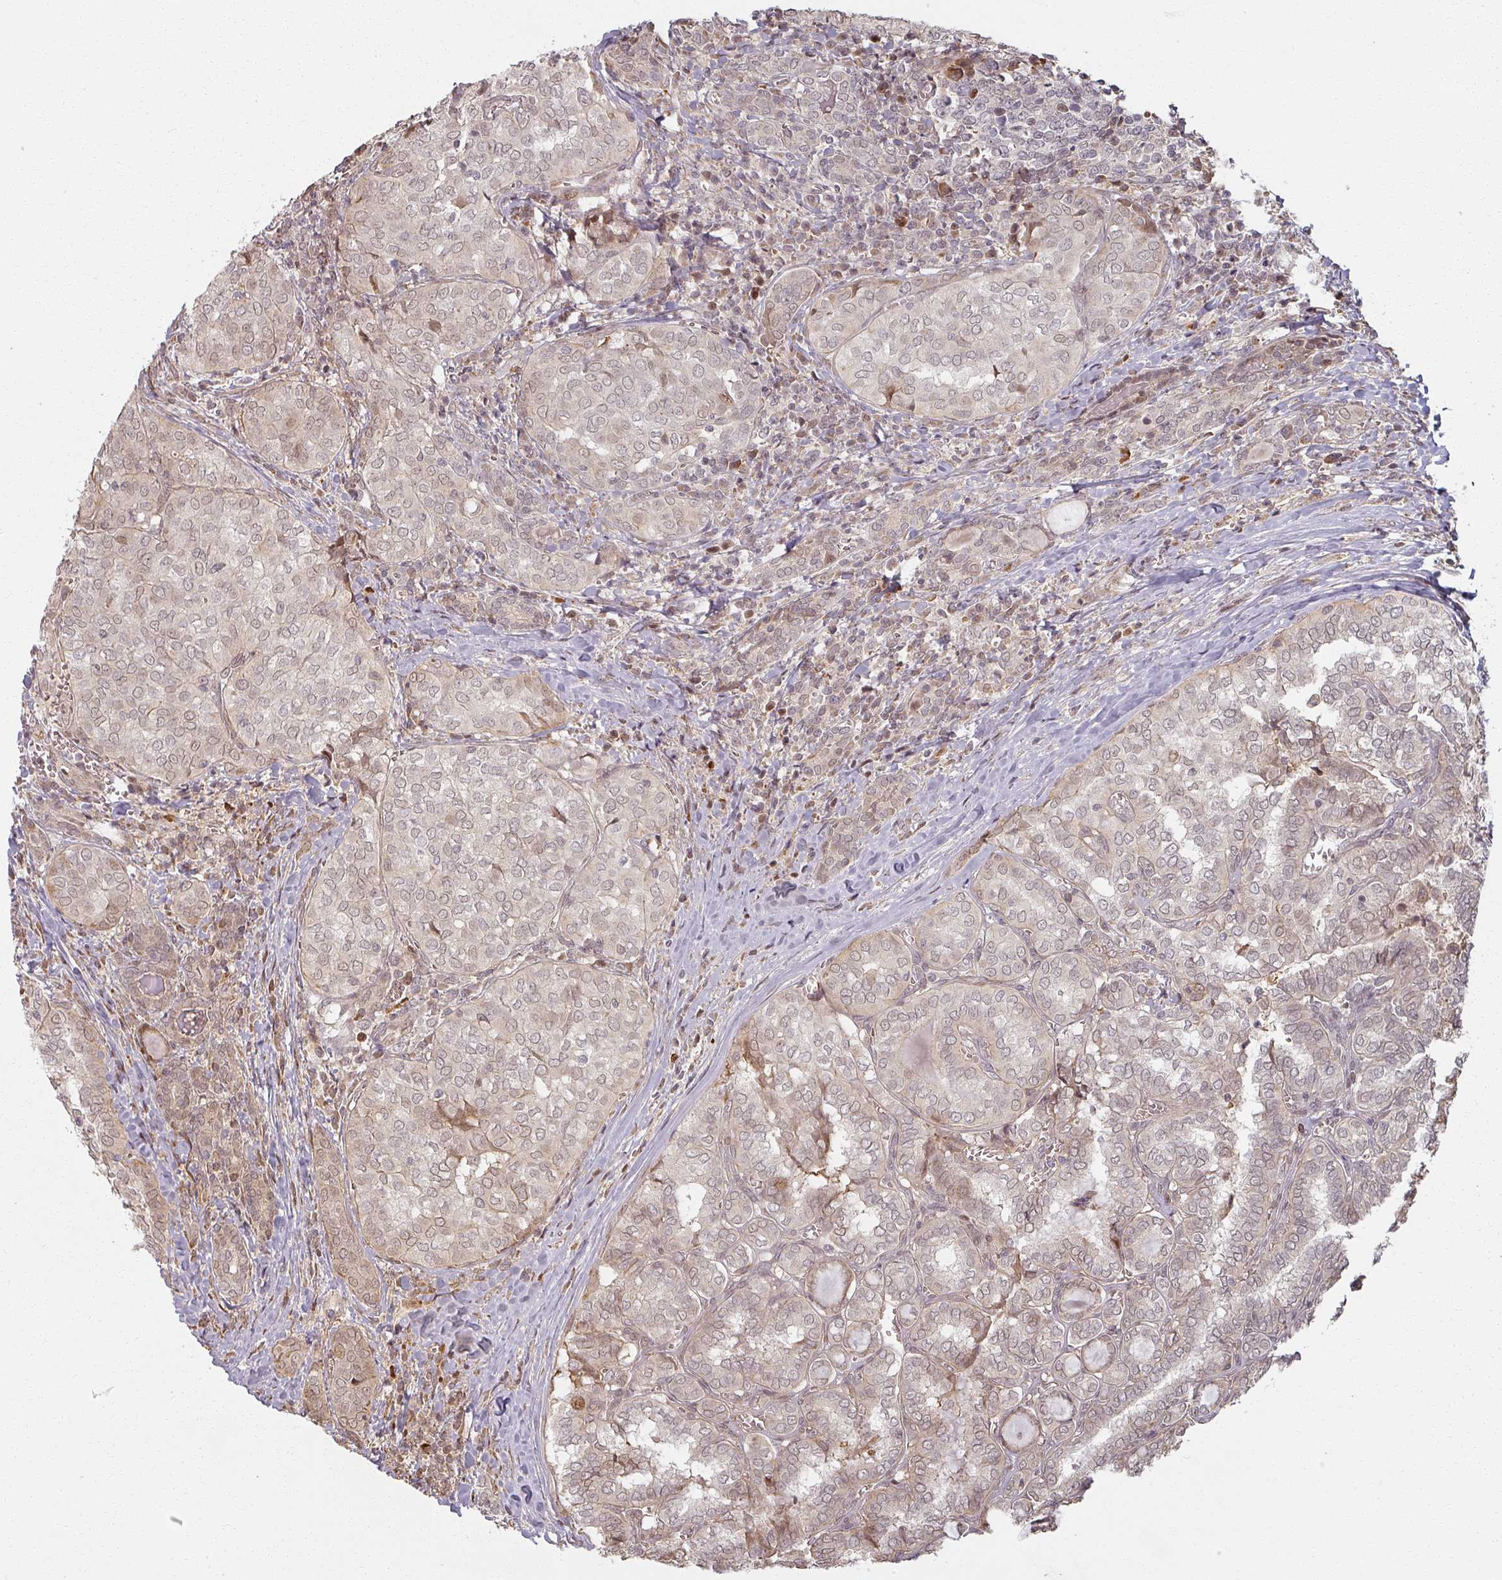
{"staining": {"intensity": "moderate", "quantity": "<25%", "location": "nuclear"}, "tissue": "thyroid cancer", "cell_type": "Tumor cells", "image_type": "cancer", "snomed": [{"axis": "morphology", "description": "Papillary adenocarcinoma, NOS"}, {"axis": "topography", "description": "Thyroid gland"}], "caption": "High-power microscopy captured an IHC micrograph of thyroid cancer, revealing moderate nuclear positivity in approximately <25% of tumor cells.", "gene": "MED19", "patient": {"sex": "female", "age": 30}}